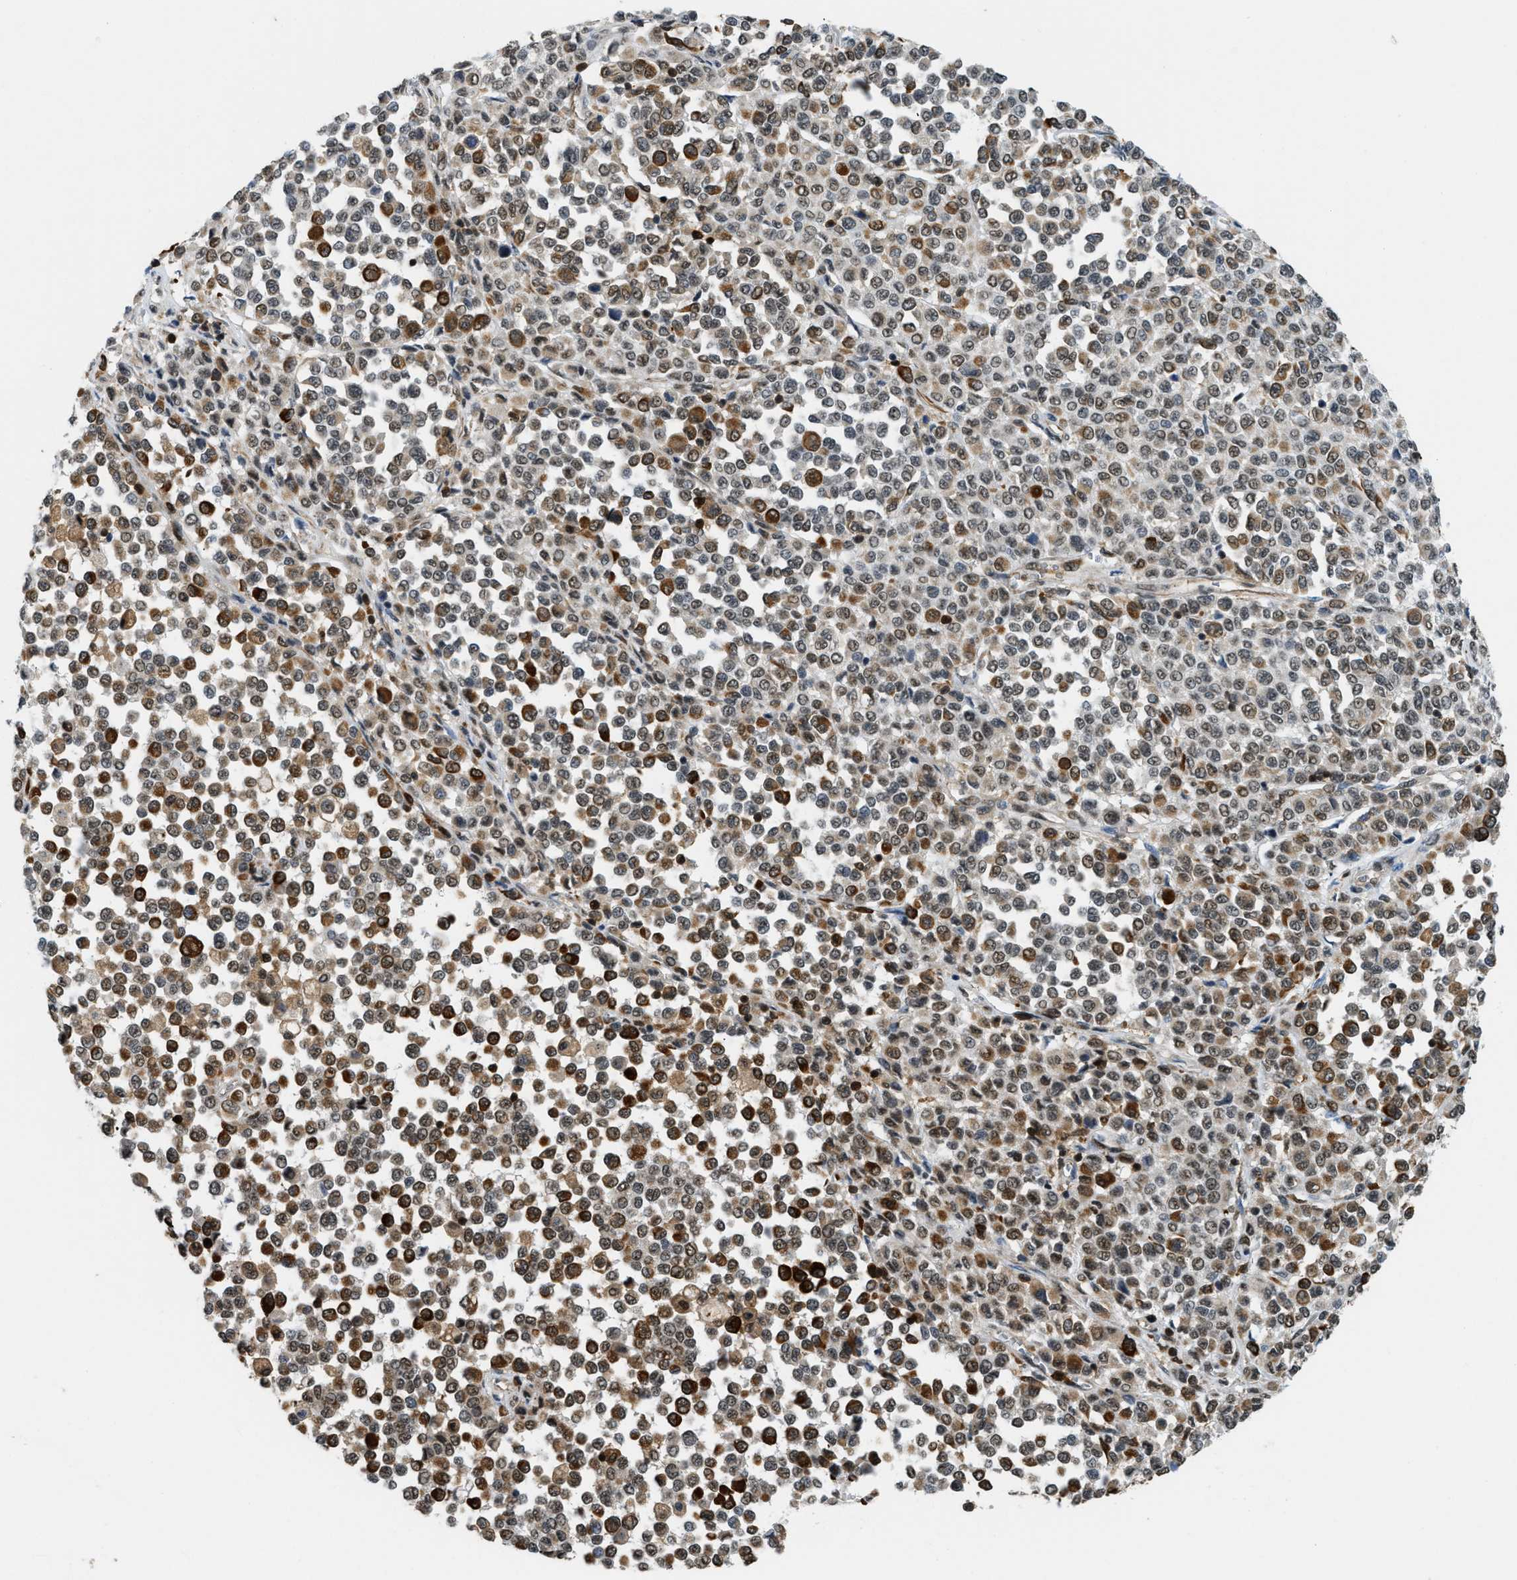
{"staining": {"intensity": "moderate", "quantity": "25%-75%", "location": "nuclear"}, "tissue": "melanoma", "cell_type": "Tumor cells", "image_type": "cancer", "snomed": [{"axis": "morphology", "description": "Malignant melanoma, Metastatic site"}, {"axis": "topography", "description": "Pancreas"}], "caption": "This is a micrograph of immunohistochemistry staining of melanoma, which shows moderate staining in the nuclear of tumor cells.", "gene": "E2F1", "patient": {"sex": "female", "age": 30}}